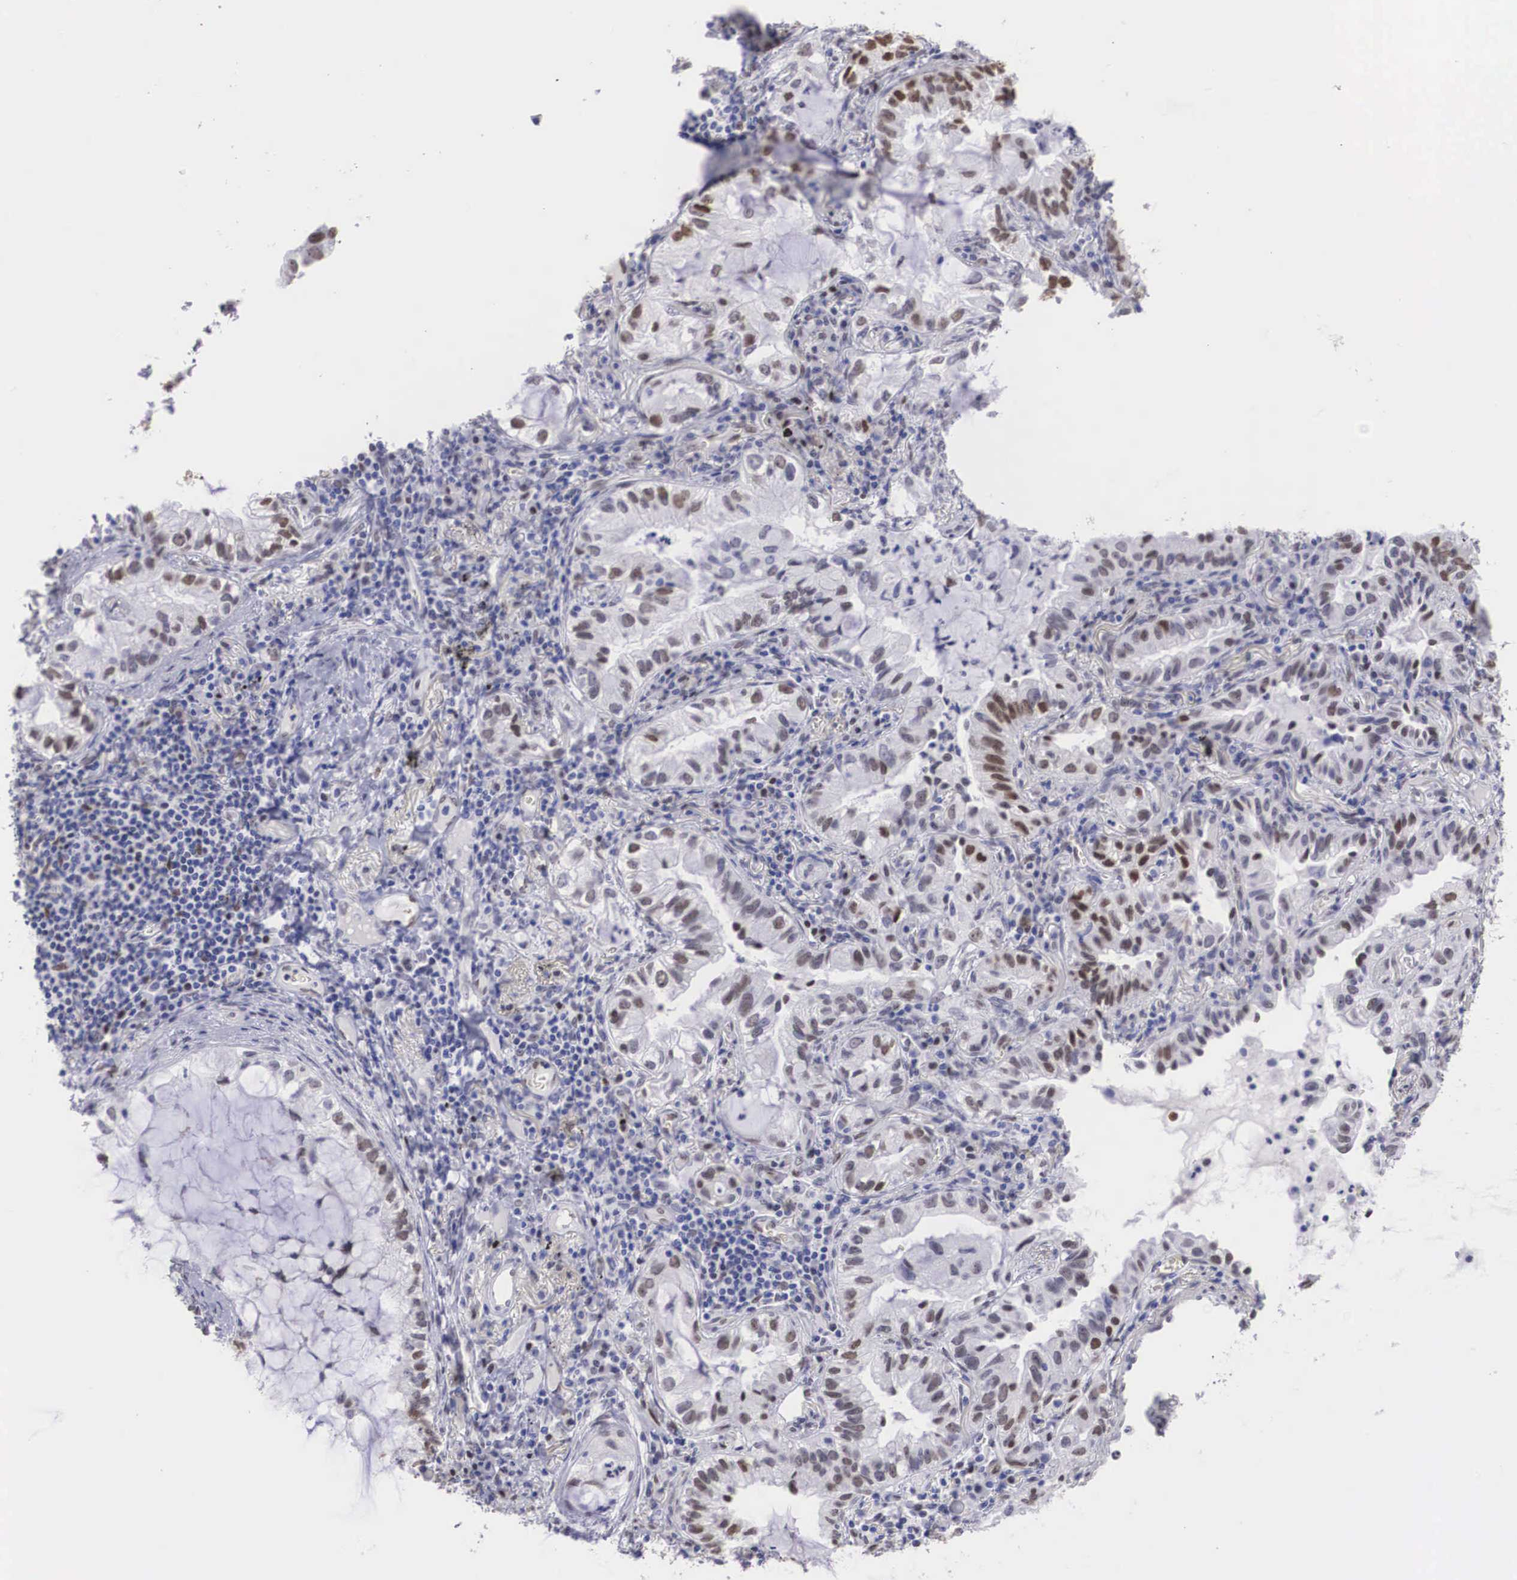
{"staining": {"intensity": "weak", "quantity": "25%-75%", "location": "nuclear"}, "tissue": "lung cancer", "cell_type": "Tumor cells", "image_type": "cancer", "snomed": [{"axis": "morphology", "description": "Adenocarcinoma, NOS"}, {"axis": "topography", "description": "Lung"}], "caption": "Immunohistochemical staining of lung adenocarcinoma demonstrates weak nuclear protein positivity in approximately 25%-75% of tumor cells.", "gene": "HMGN5", "patient": {"sex": "female", "age": 50}}